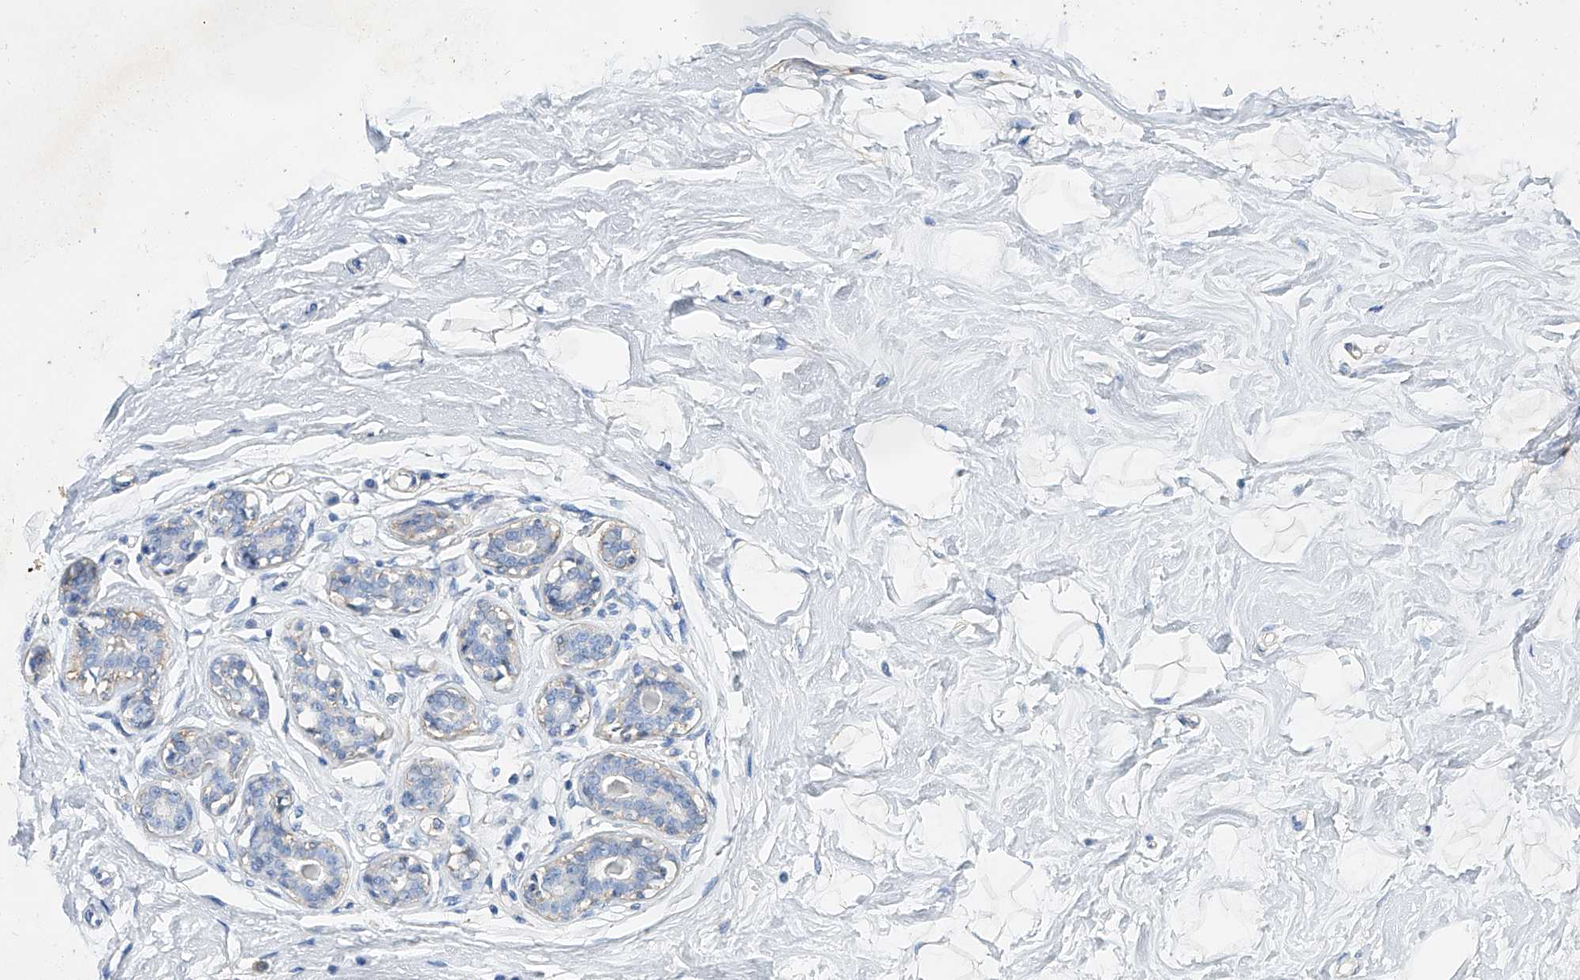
{"staining": {"intensity": "negative", "quantity": "none", "location": "none"}, "tissue": "breast", "cell_type": "Adipocytes", "image_type": "normal", "snomed": [{"axis": "morphology", "description": "Normal tissue, NOS"}, {"axis": "morphology", "description": "Adenoma, NOS"}, {"axis": "topography", "description": "Breast"}], "caption": "Histopathology image shows no significant protein staining in adipocytes of normal breast. (DAB immunohistochemistry visualized using brightfield microscopy, high magnification).", "gene": "TAS2R60", "patient": {"sex": "female", "age": 23}}